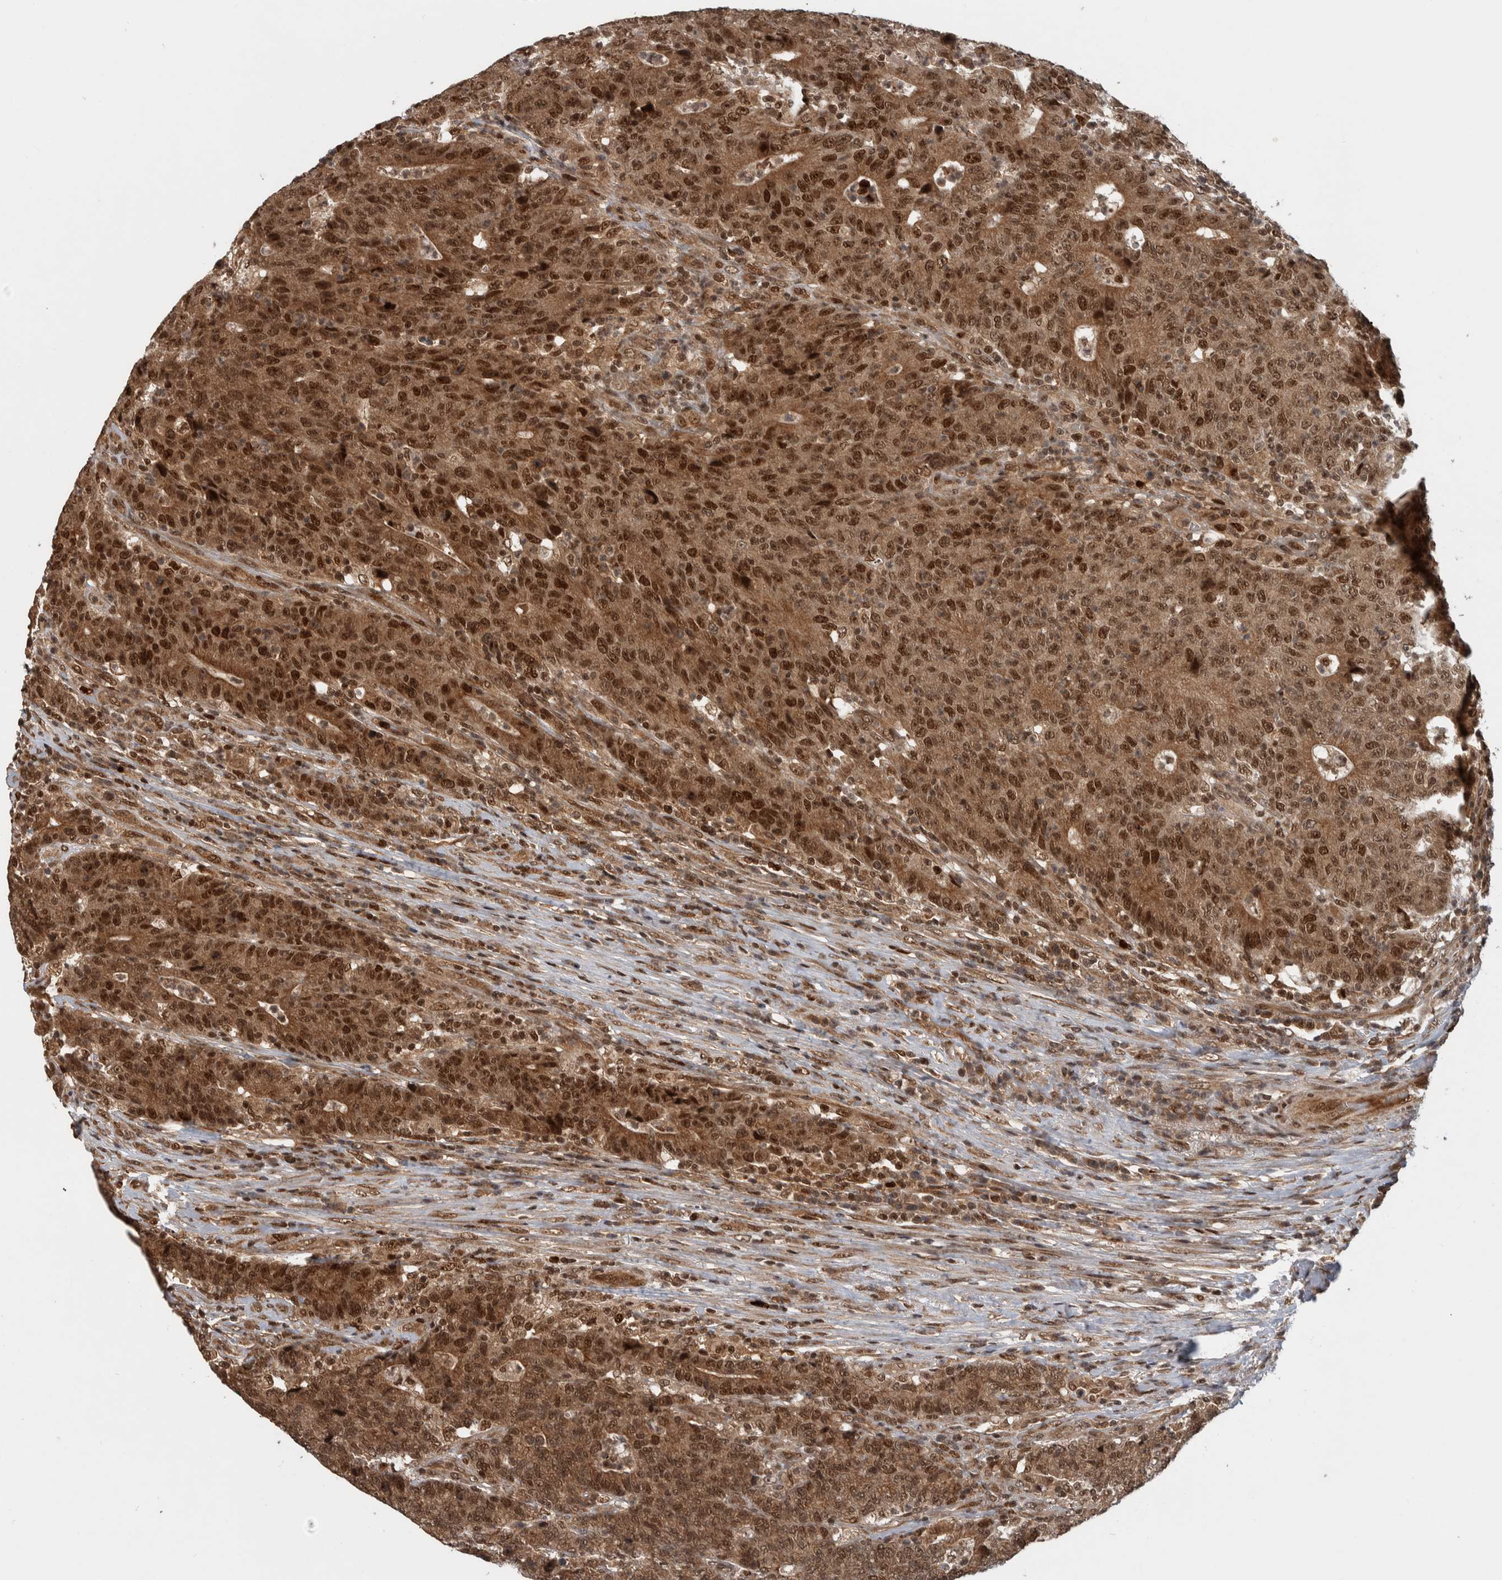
{"staining": {"intensity": "strong", "quantity": ">75%", "location": "cytoplasmic/membranous,nuclear"}, "tissue": "colorectal cancer", "cell_type": "Tumor cells", "image_type": "cancer", "snomed": [{"axis": "morphology", "description": "Normal tissue, NOS"}, {"axis": "morphology", "description": "Adenocarcinoma, NOS"}, {"axis": "topography", "description": "Colon"}], "caption": "Colorectal cancer (adenocarcinoma) stained for a protein (brown) reveals strong cytoplasmic/membranous and nuclear positive expression in about >75% of tumor cells.", "gene": "RPS6KA4", "patient": {"sex": "female", "age": 75}}